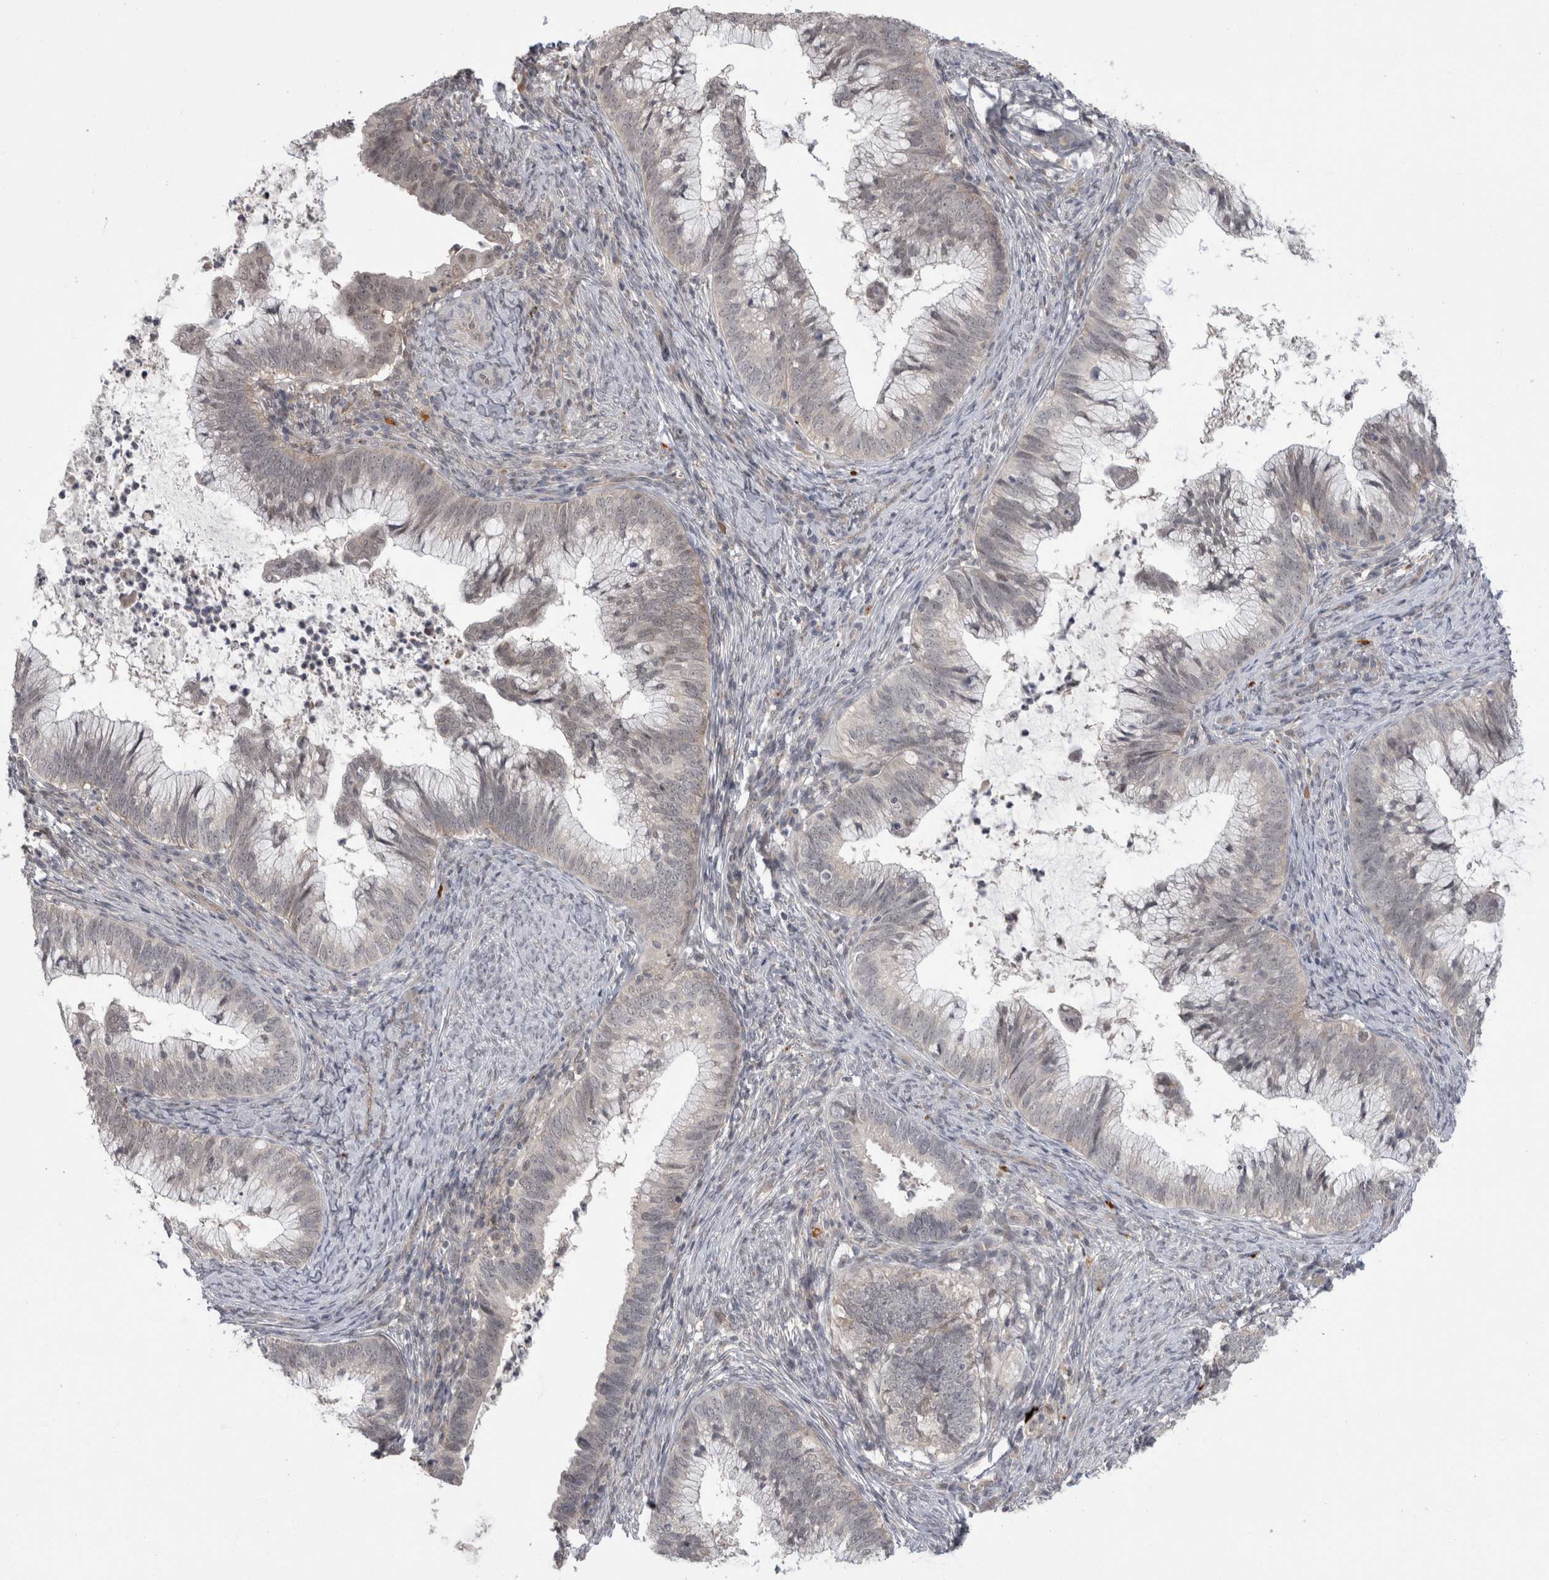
{"staining": {"intensity": "negative", "quantity": "none", "location": "none"}, "tissue": "cervical cancer", "cell_type": "Tumor cells", "image_type": "cancer", "snomed": [{"axis": "morphology", "description": "Adenocarcinoma, NOS"}, {"axis": "topography", "description": "Cervix"}], "caption": "Cervical cancer was stained to show a protein in brown. There is no significant expression in tumor cells.", "gene": "MTBP", "patient": {"sex": "female", "age": 36}}